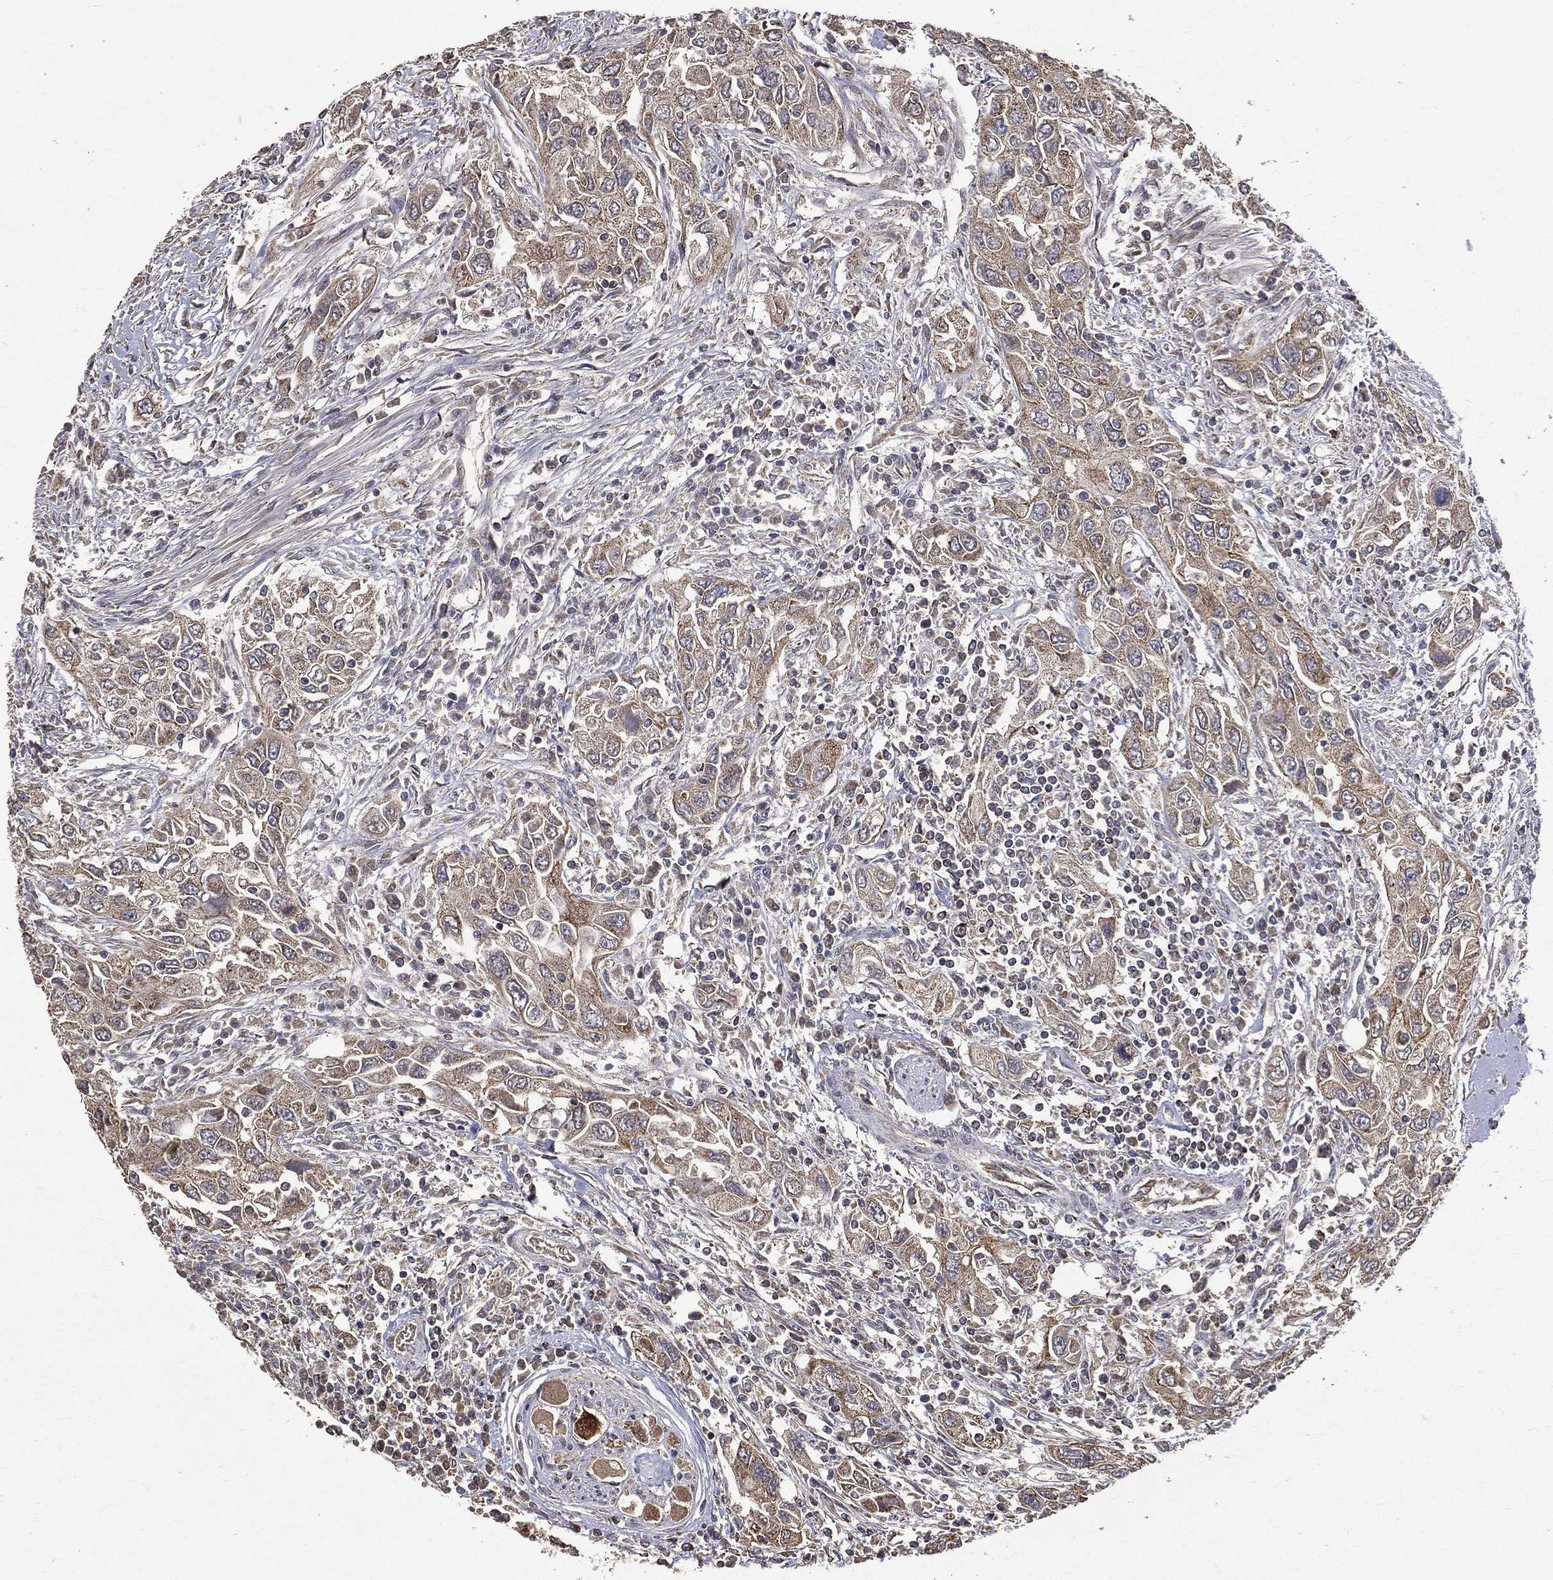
{"staining": {"intensity": "weak", "quantity": ">75%", "location": "cytoplasmic/membranous"}, "tissue": "urothelial cancer", "cell_type": "Tumor cells", "image_type": "cancer", "snomed": [{"axis": "morphology", "description": "Urothelial carcinoma, High grade"}, {"axis": "topography", "description": "Urinary bladder"}], "caption": "Urothelial cancer stained with a protein marker shows weak staining in tumor cells.", "gene": "RPGR", "patient": {"sex": "male", "age": 76}}